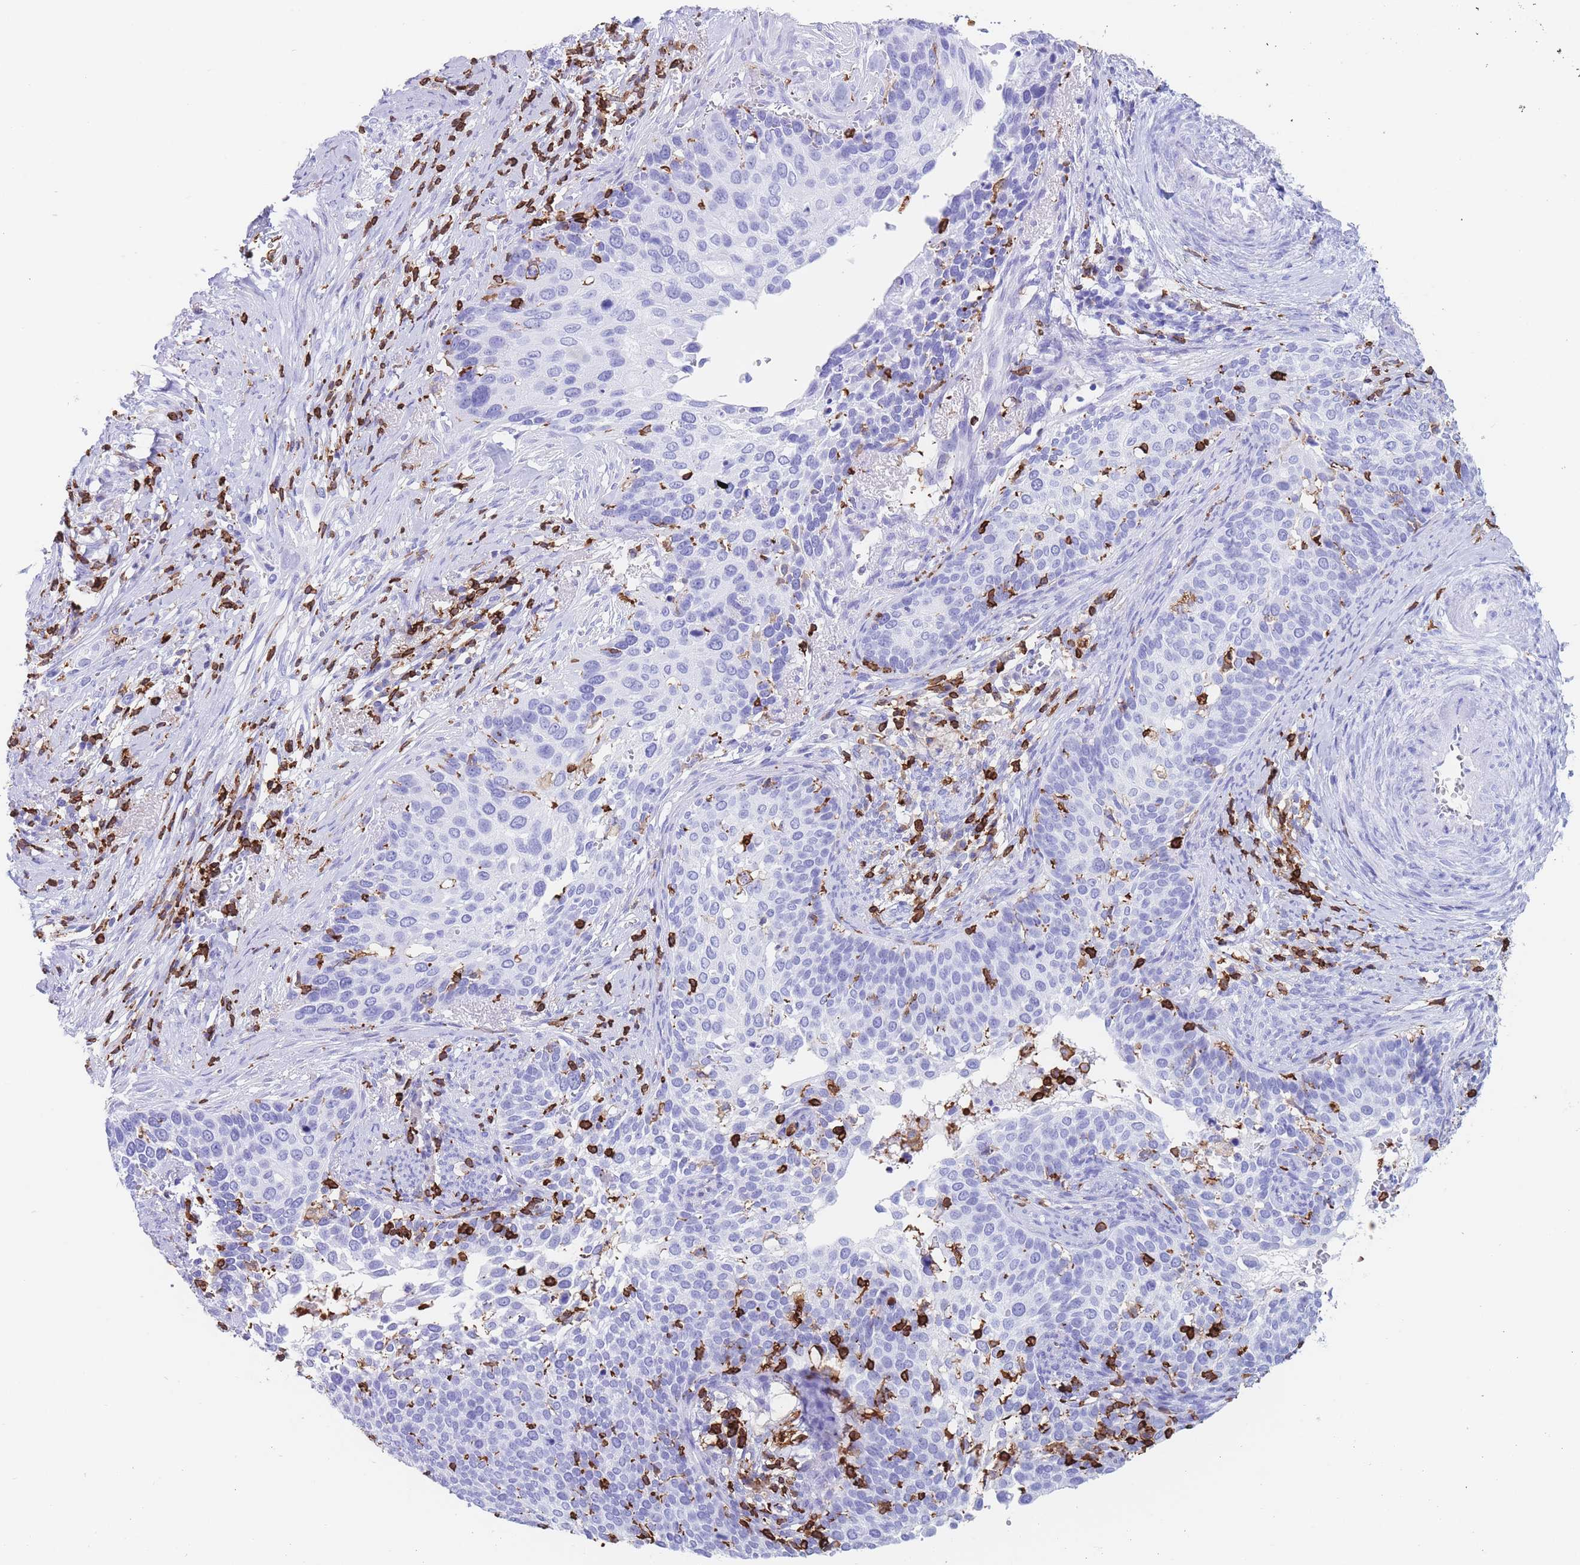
{"staining": {"intensity": "negative", "quantity": "none", "location": "none"}, "tissue": "cervical cancer", "cell_type": "Tumor cells", "image_type": "cancer", "snomed": [{"axis": "morphology", "description": "Squamous cell carcinoma, NOS"}, {"axis": "topography", "description": "Cervix"}], "caption": "Protein analysis of cervical cancer exhibits no significant expression in tumor cells.", "gene": "CORO1A", "patient": {"sex": "female", "age": 44}}